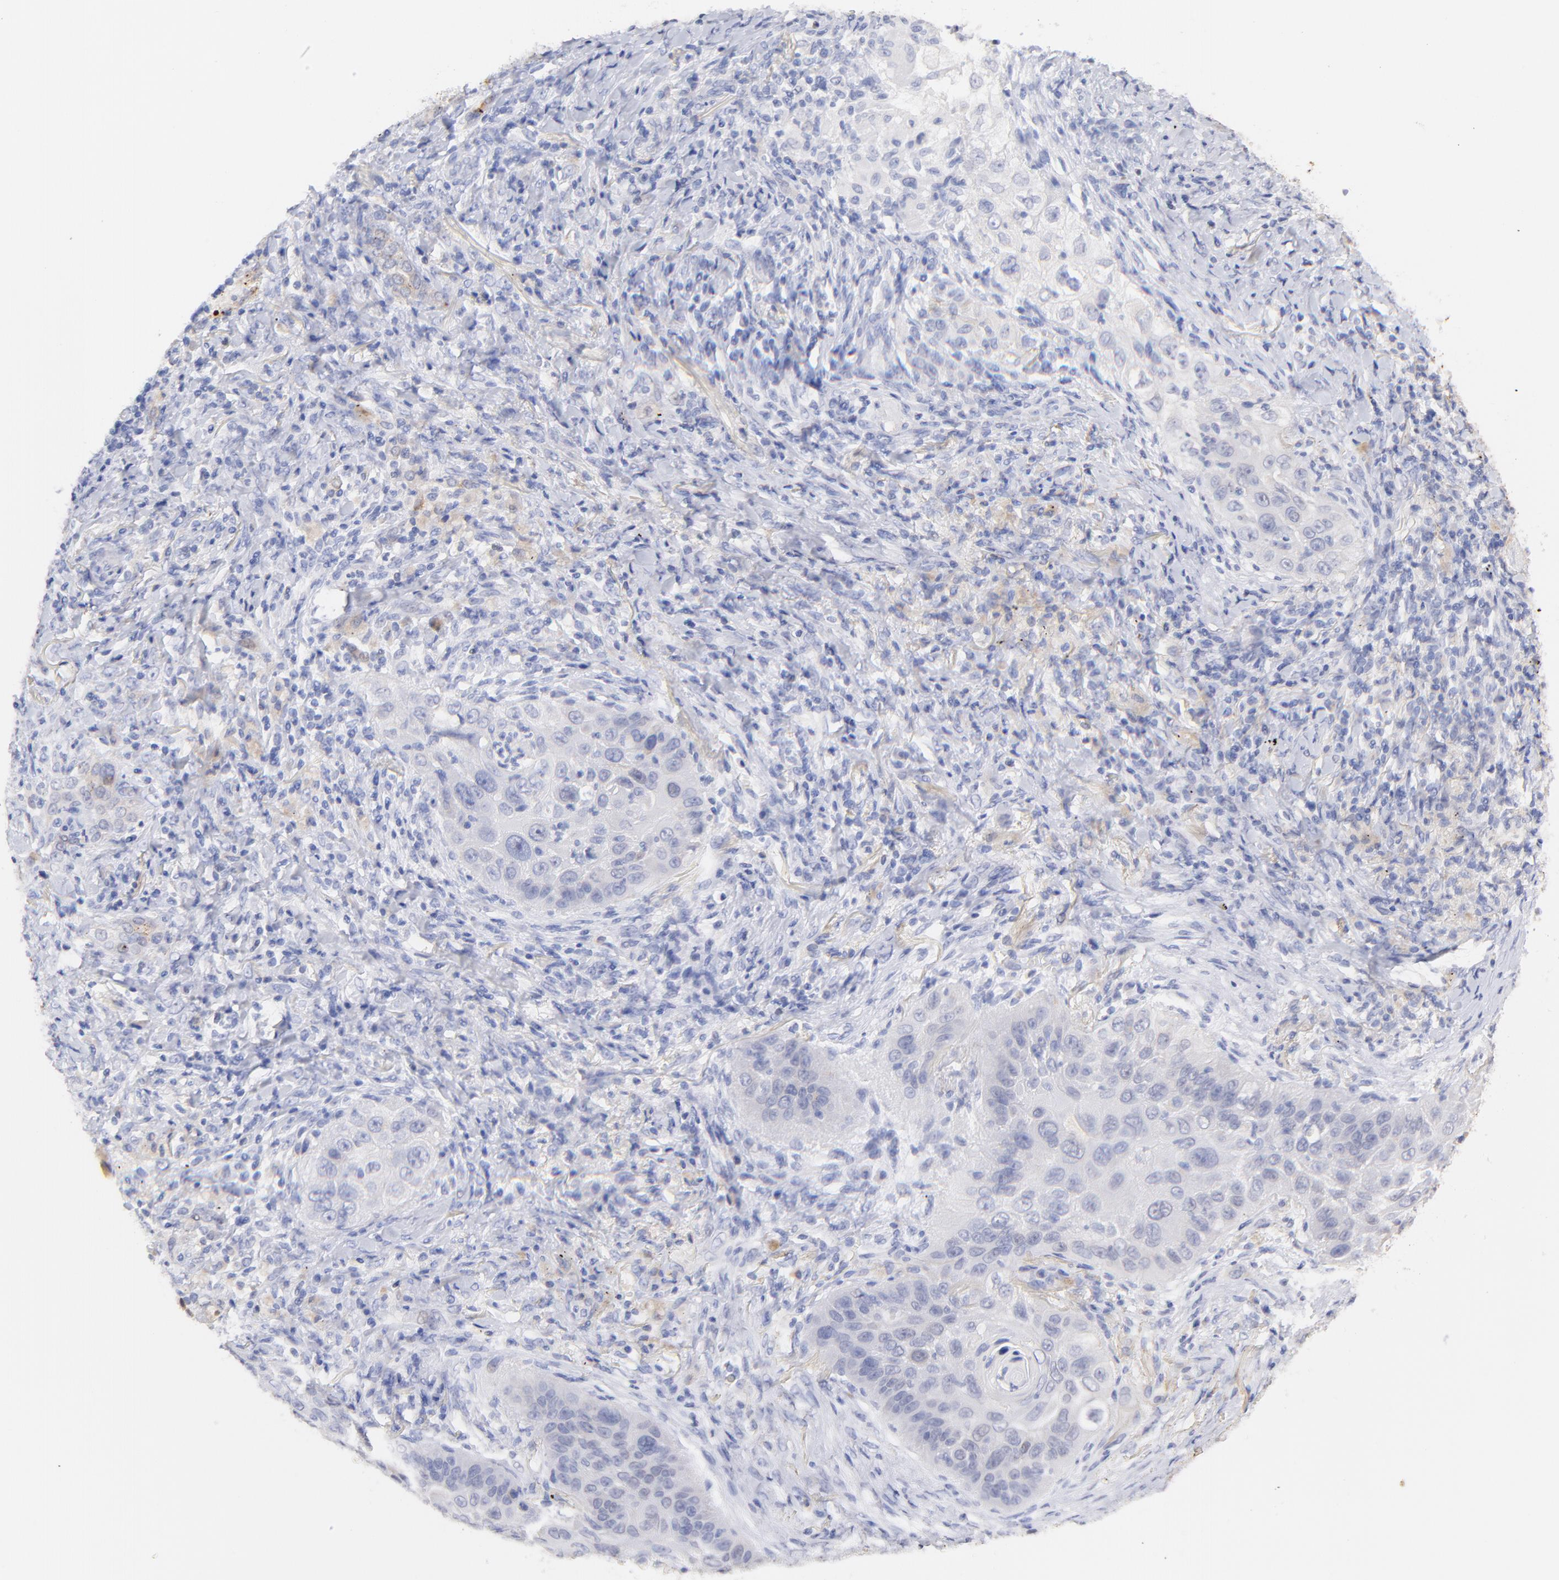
{"staining": {"intensity": "weak", "quantity": "<25%", "location": "cytoplasmic/membranous"}, "tissue": "lung cancer", "cell_type": "Tumor cells", "image_type": "cancer", "snomed": [{"axis": "morphology", "description": "Squamous cell carcinoma, NOS"}, {"axis": "topography", "description": "Lung"}], "caption": "Human squamous cell carcinoma (lung) stained for a protein using immunohistochemistry demonstrates no positivity in tumor cells.", "gene": "CFAP57", "patient": {"sex": "female", "age": 67}}